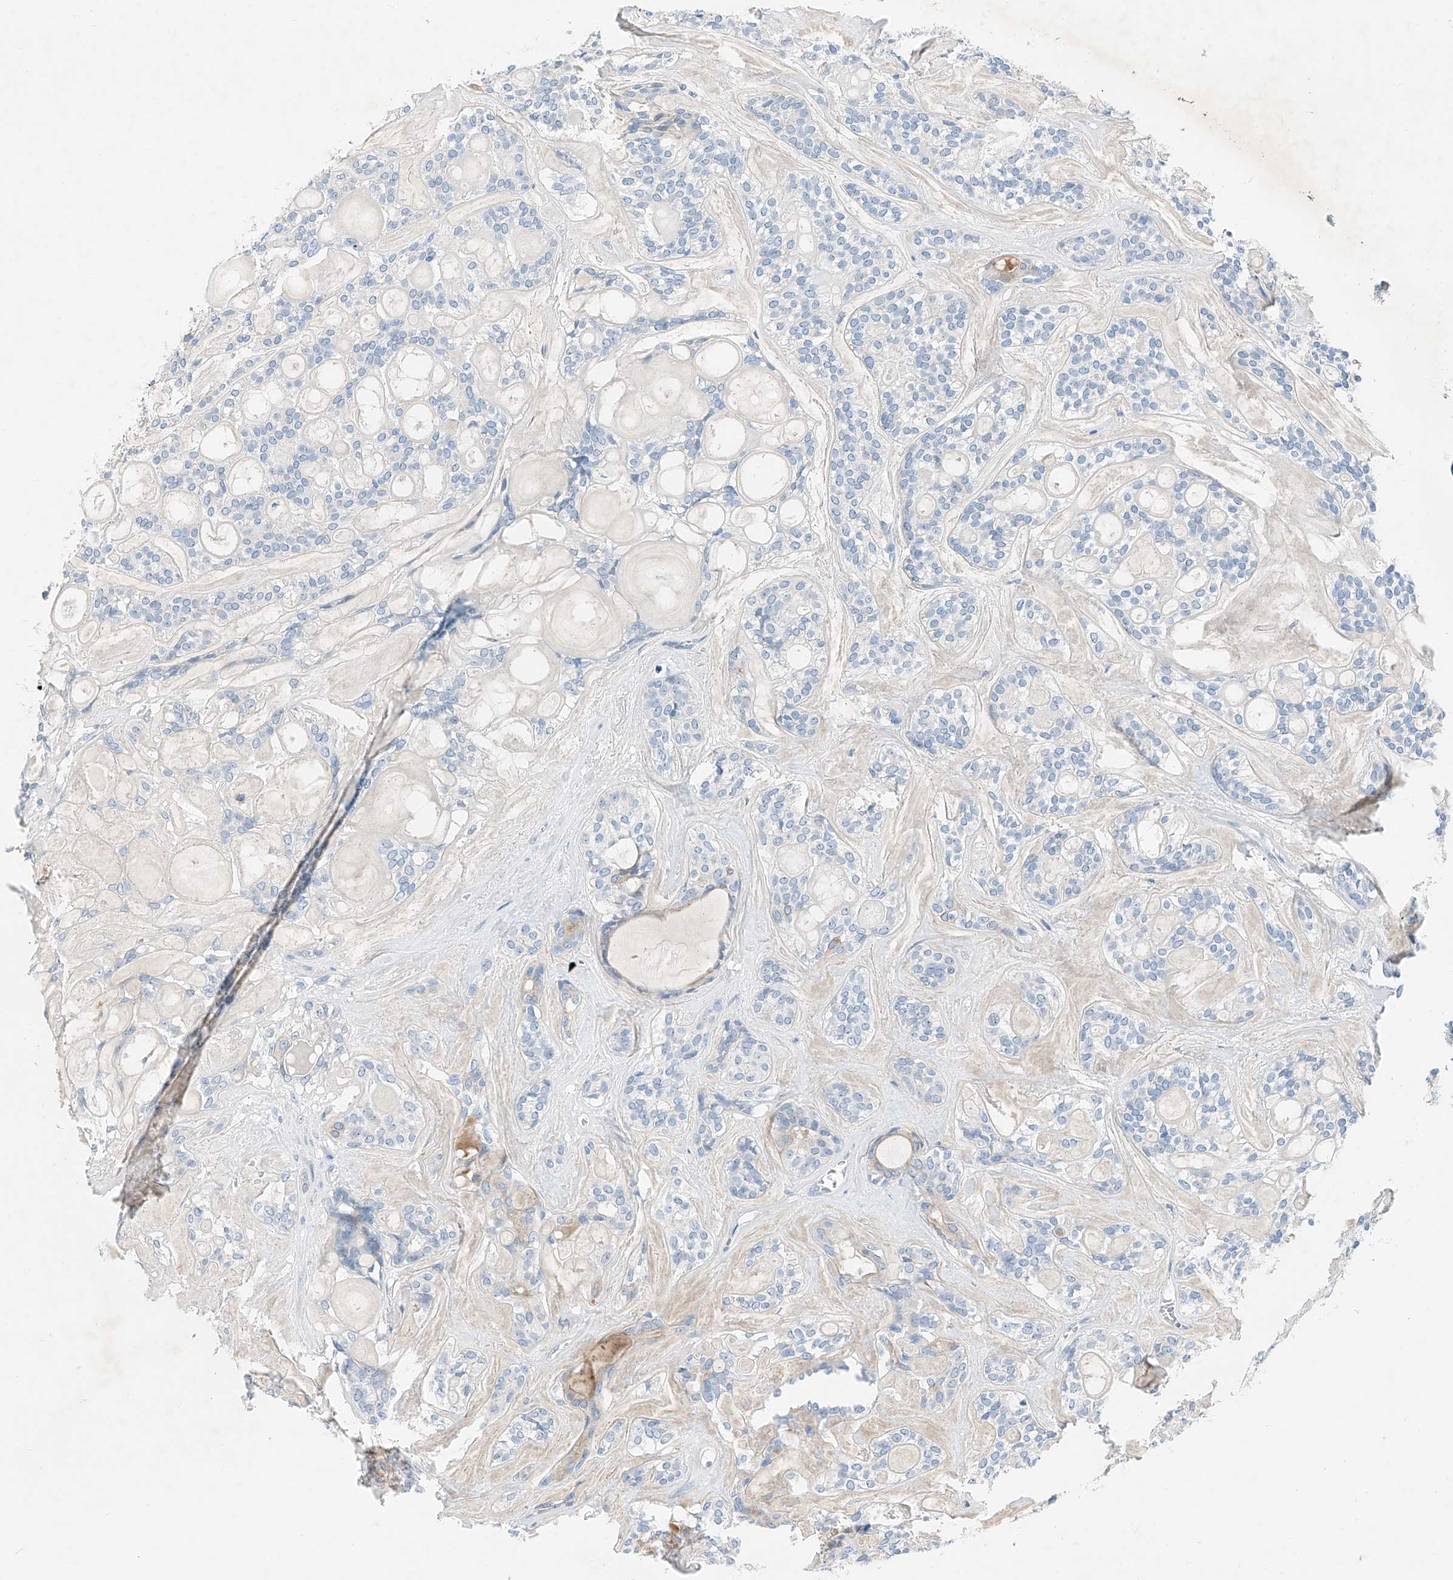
{"staining": {"intensity": "negative", "quantity": "none", "location": "none"}, "tissue": "head and neck cancer", "cell_type": "Tumor cells", "image_type": "cancer", "snomed": [{"axis": "morphology", "description": "Adenocarcinoma, NOS"}, {"axis": "topography", "description": "Head-Neck"}], "caption": "IHC of head and neck cancer (adenocarcinoma) shows no positivity in tumor cells.", "gene": "MDGA1", "patient": {"sex": "male", "age": 66}}